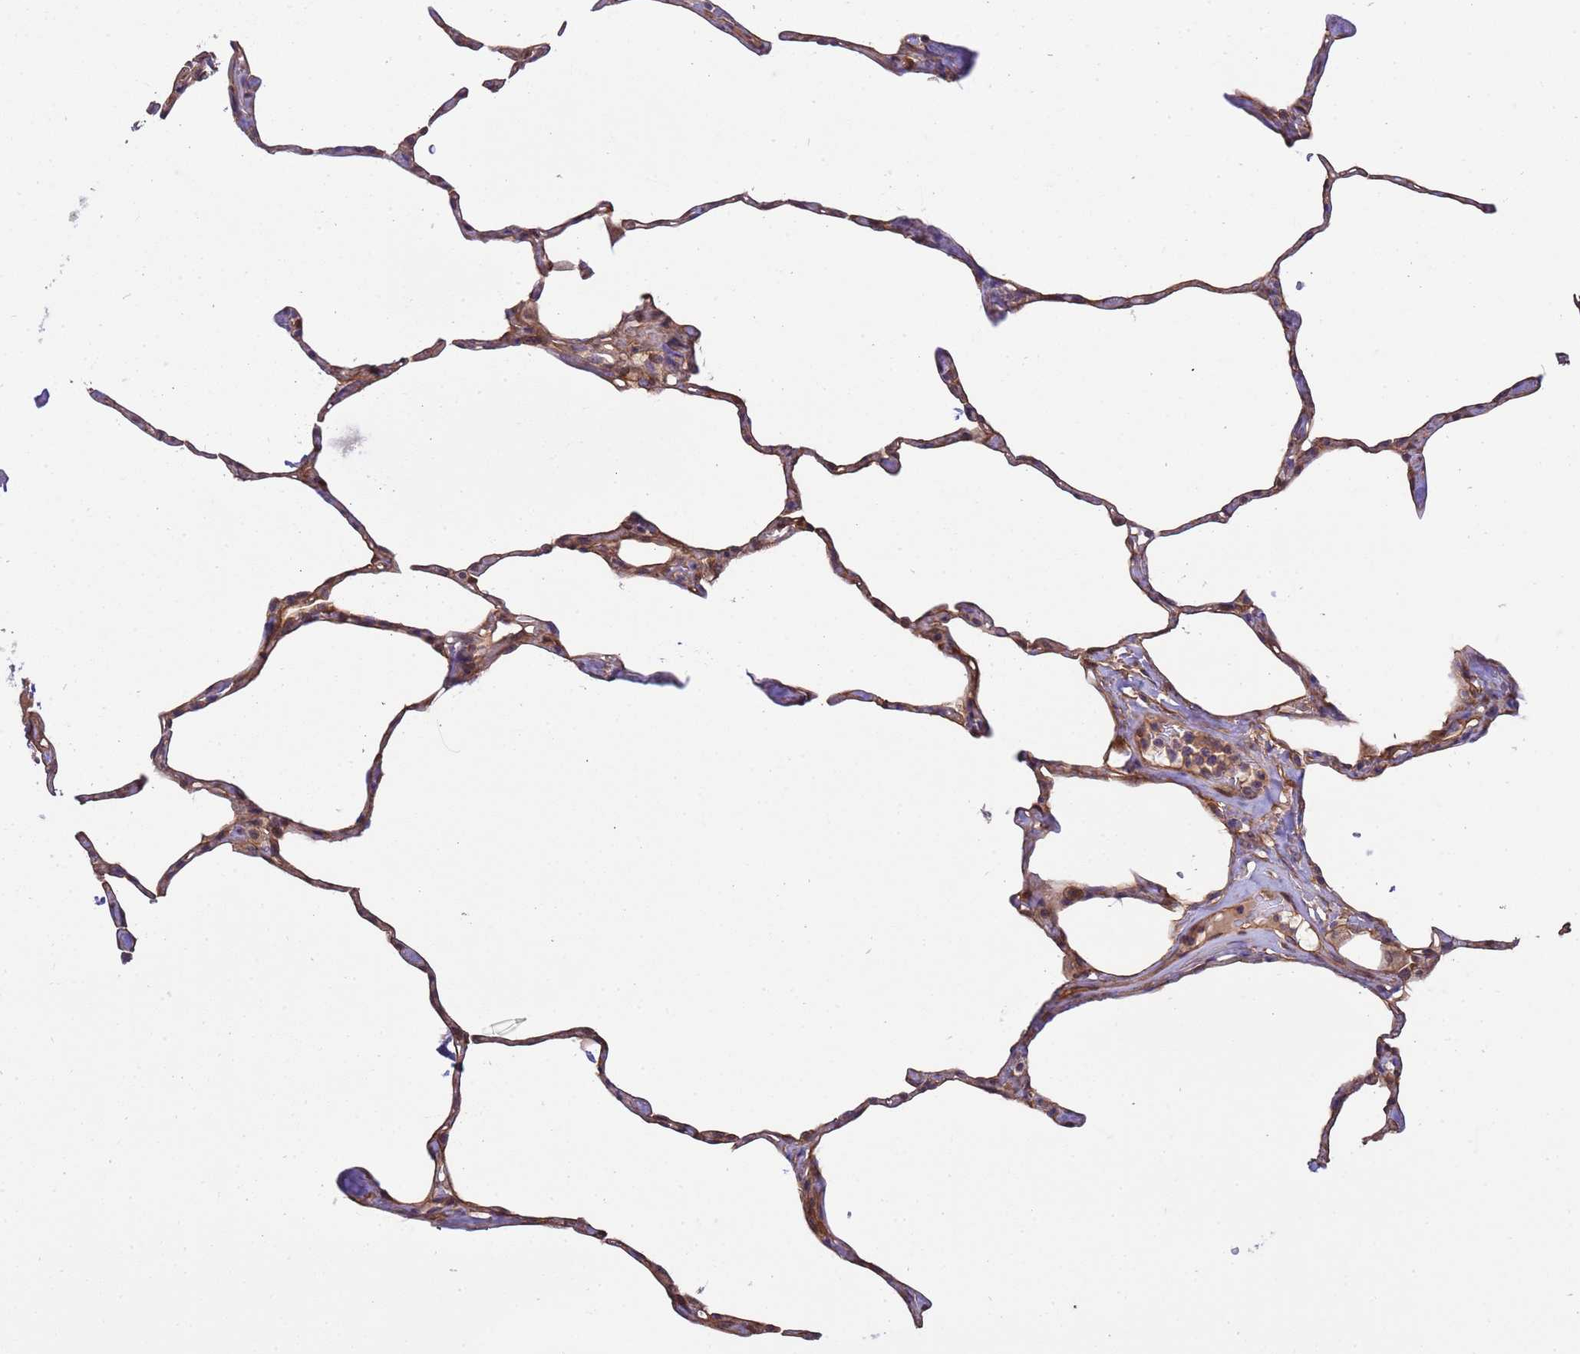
{"staining": {"intensity": "moderate", "quantity": ">75%", "location": "cytoplasmic/membranous"}, "tissue": "lung", "cell_type": "Alveolar cells", "image_type": "normal", "snomed": [{"axis": "morphology", "description": "Normal tissue, NOS"}, {"axis": "topography", "description": "Lung"}], "caption": "A medium amount of moderate cytoplasmic/membranous staining is seen in about >75% of alveolar cells in benign lung. (Brightfield microscopy of DAB IHC at high magnification).", "gene": "SMCO3", "patient": {"sex": "male", "age": 65}}